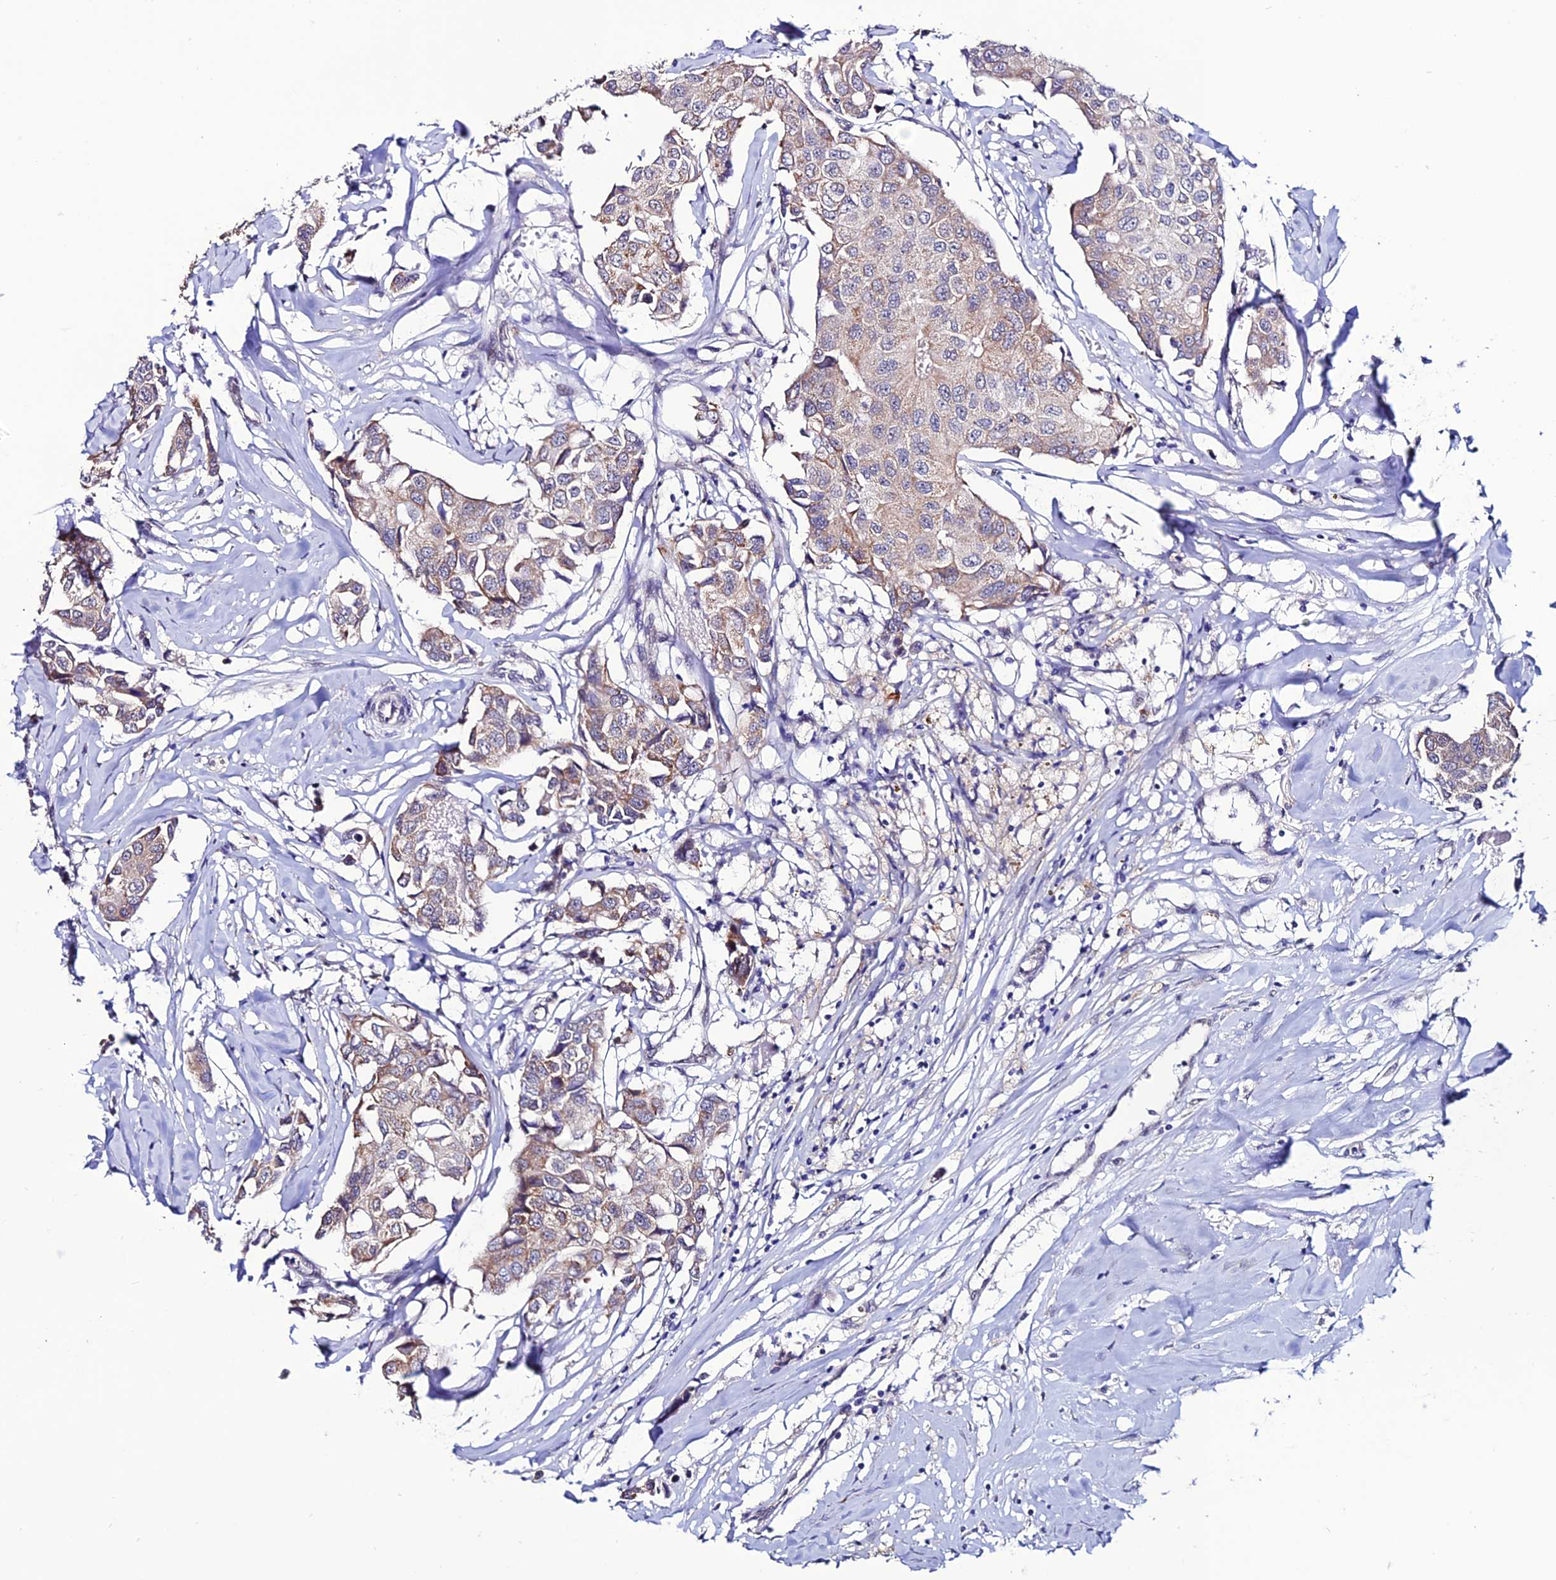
{"staining": {"intensity": "moderate", "quantity": "<25%", "location": "cytoplasmic/membranous"}, "tissue": "breast cancer", "cell_type": "Tumor cells", "image_type": "cancer", "snomed": [{"axis": "morphology", "description": "Duct carcinoma"}, {"axis": "topography", "description": "Breast"}], "caption": "A brown stain highlights moderate cytoplasmic/membranous staining of a protein in invasive ductal carcinoma (breast) tumor cells. The staining is performed using DAB (3,3'-diaminobenzidine) brown chromogen to label protein expression. The nuclei are counter-stained blue using hematoxylin.", "gene": "FZD8", "patient": {"sex": "female", "age": 80}}